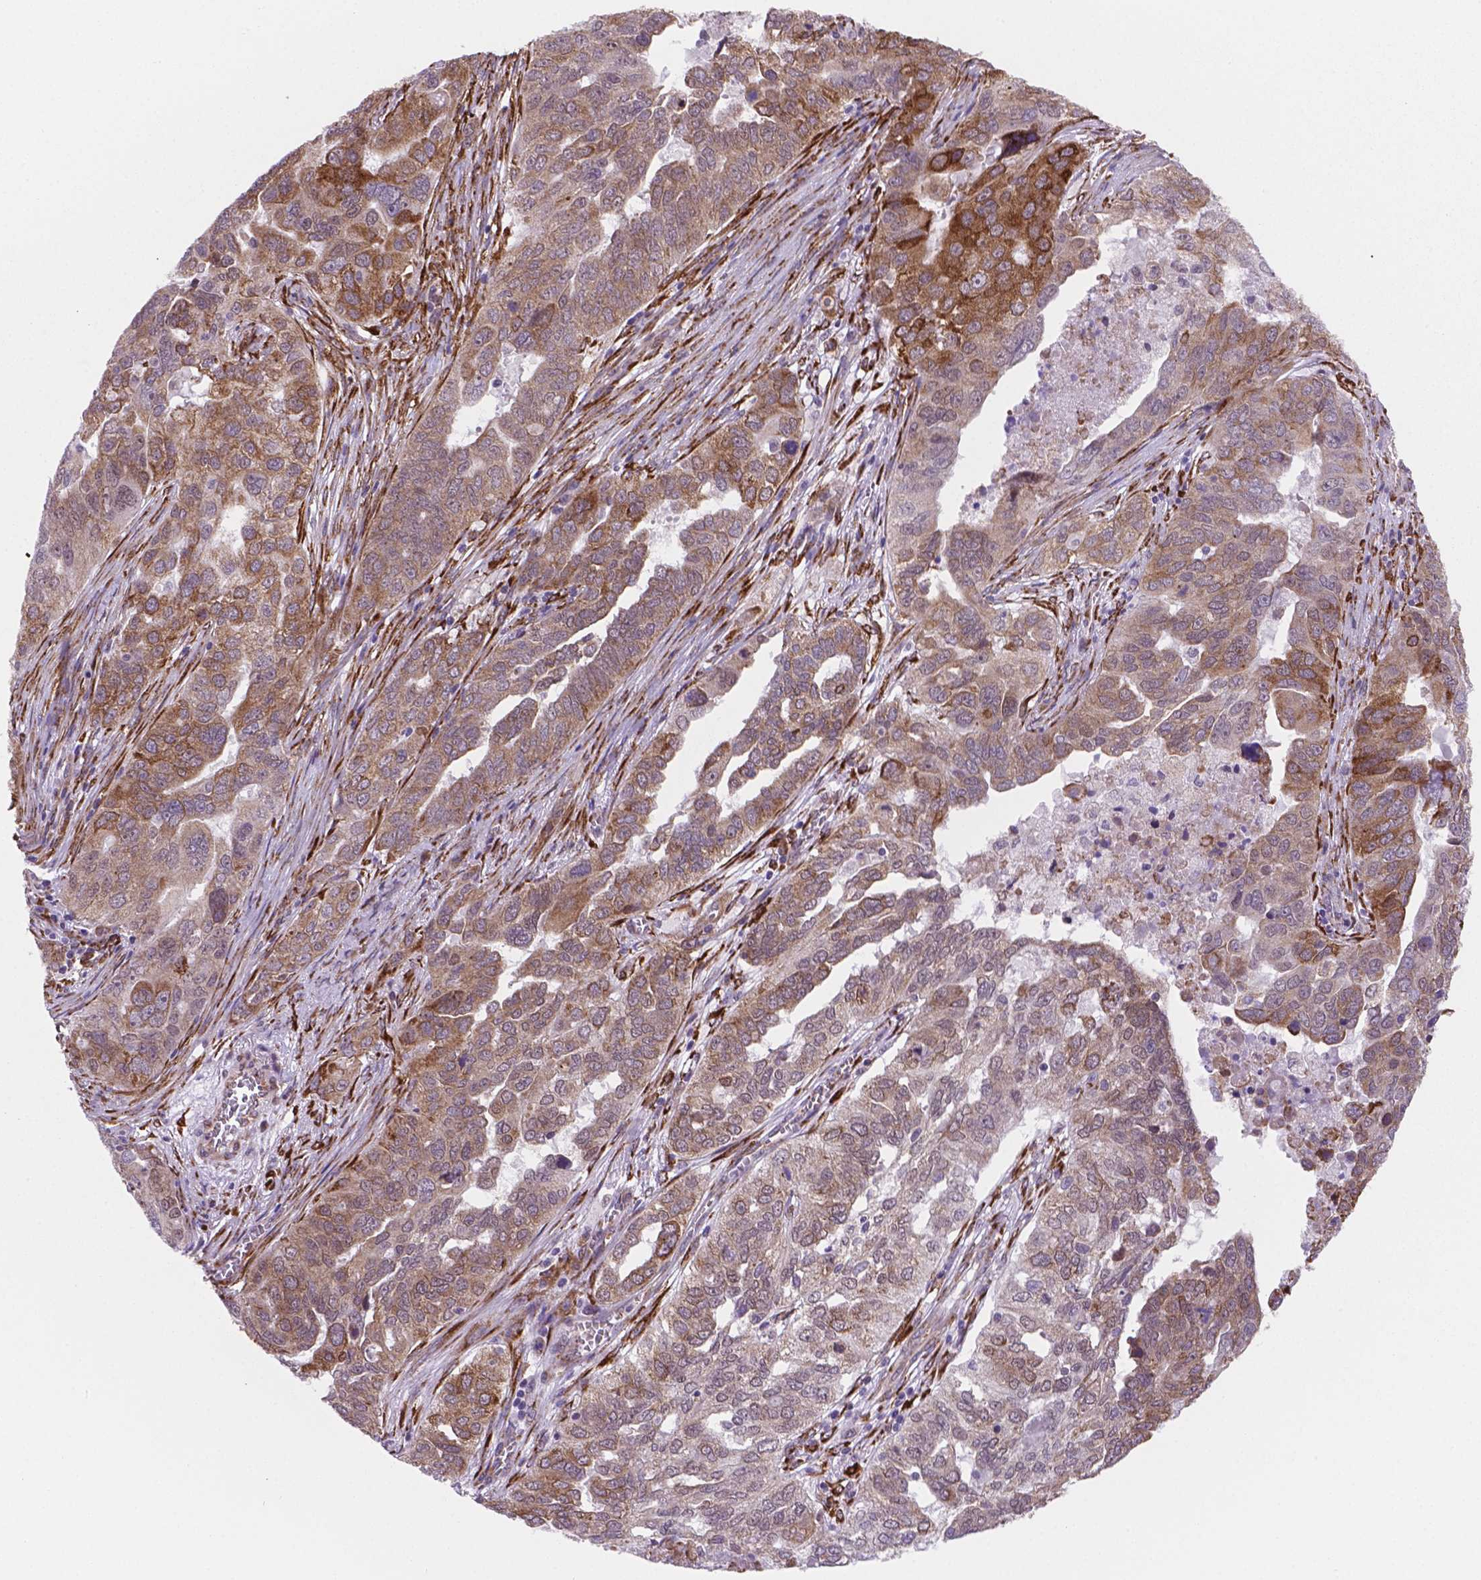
{"staining": {"intensity": "moderate", "quantity": "25%-75%", "location": "cytoplasmic/membranous"}, "tissue": "ovarian cancer", "cell_type": "Tumor cells", "image_type": "cancer", "snomed": [{"axis": "morphology", "description": "Carcinoma, endometroid"}, {"axis": "topography", "description": "Soft tissue"}, {"axis": "topography", "description": "Ovary"}], "caption": "Human ovarian endometroid carcinoma stained for a protein (brown) exhibits moderate cytoplasmic/membranous positive positivity in about 25%-75% of tumor cells.", "gene": "FNIP1", "patient": {"sex": "female", "age": 52}}